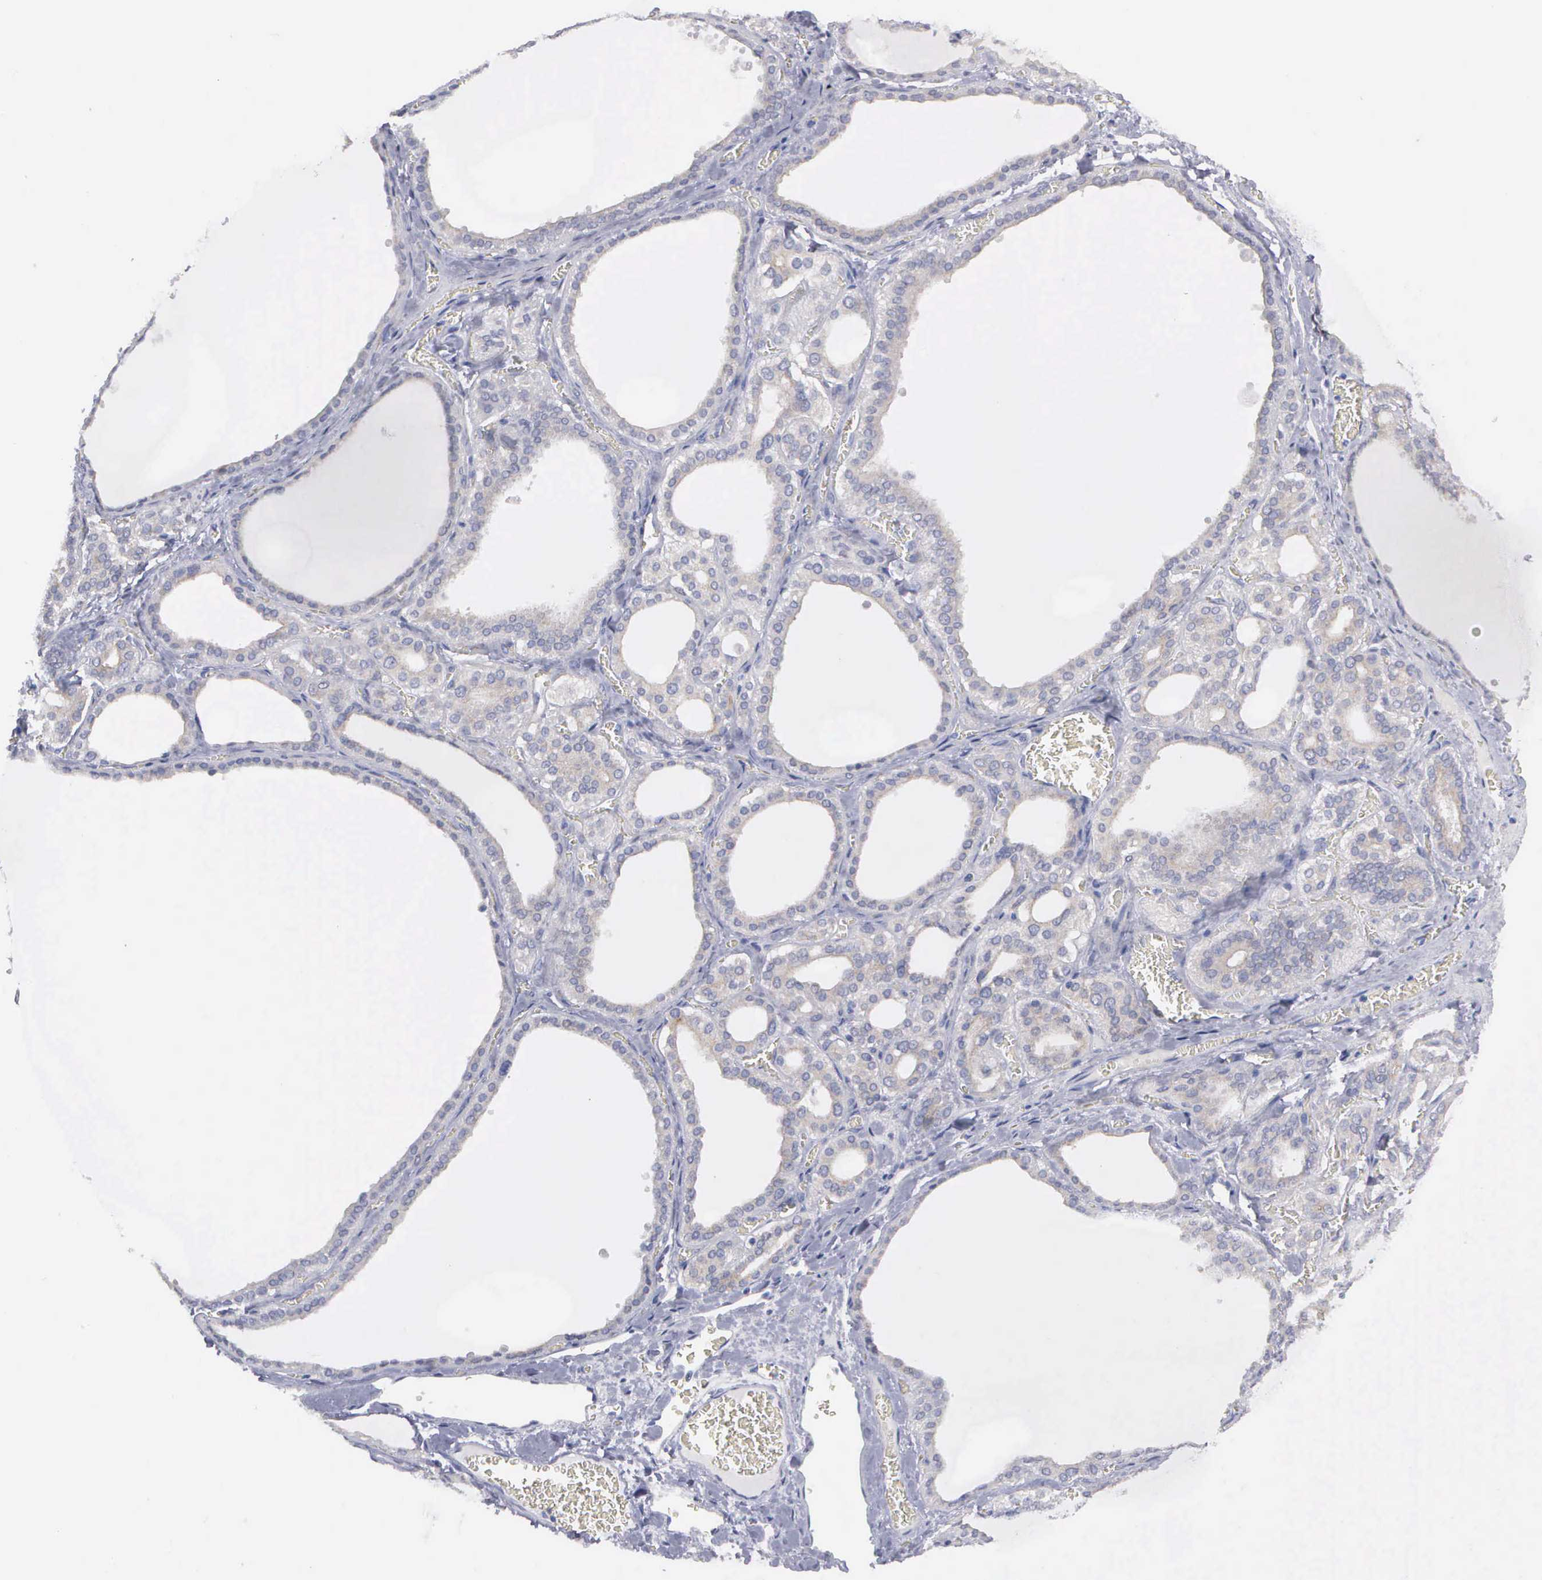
{"staining": {"intensity": "weak", "quantity": "25%-75%", "location": "cytoplasmic/membranous"}, "tissue": "thyroid gland", "cell_type": "Glandular cells", "image_type": "normal", "snomed": [{"axis": "morphology", "description": "Normal tissue, NOS"}, {"axis": "topography", "description": "Thyroid gland"}], "caption": "Protein staining displays weak cytoplasmic/membranous expression in approximately 25%-75% of glandular cells in unremarkable thyroid gland.", "gene": "CEP170B", "patient": {"sex": "female", "age": 55}}